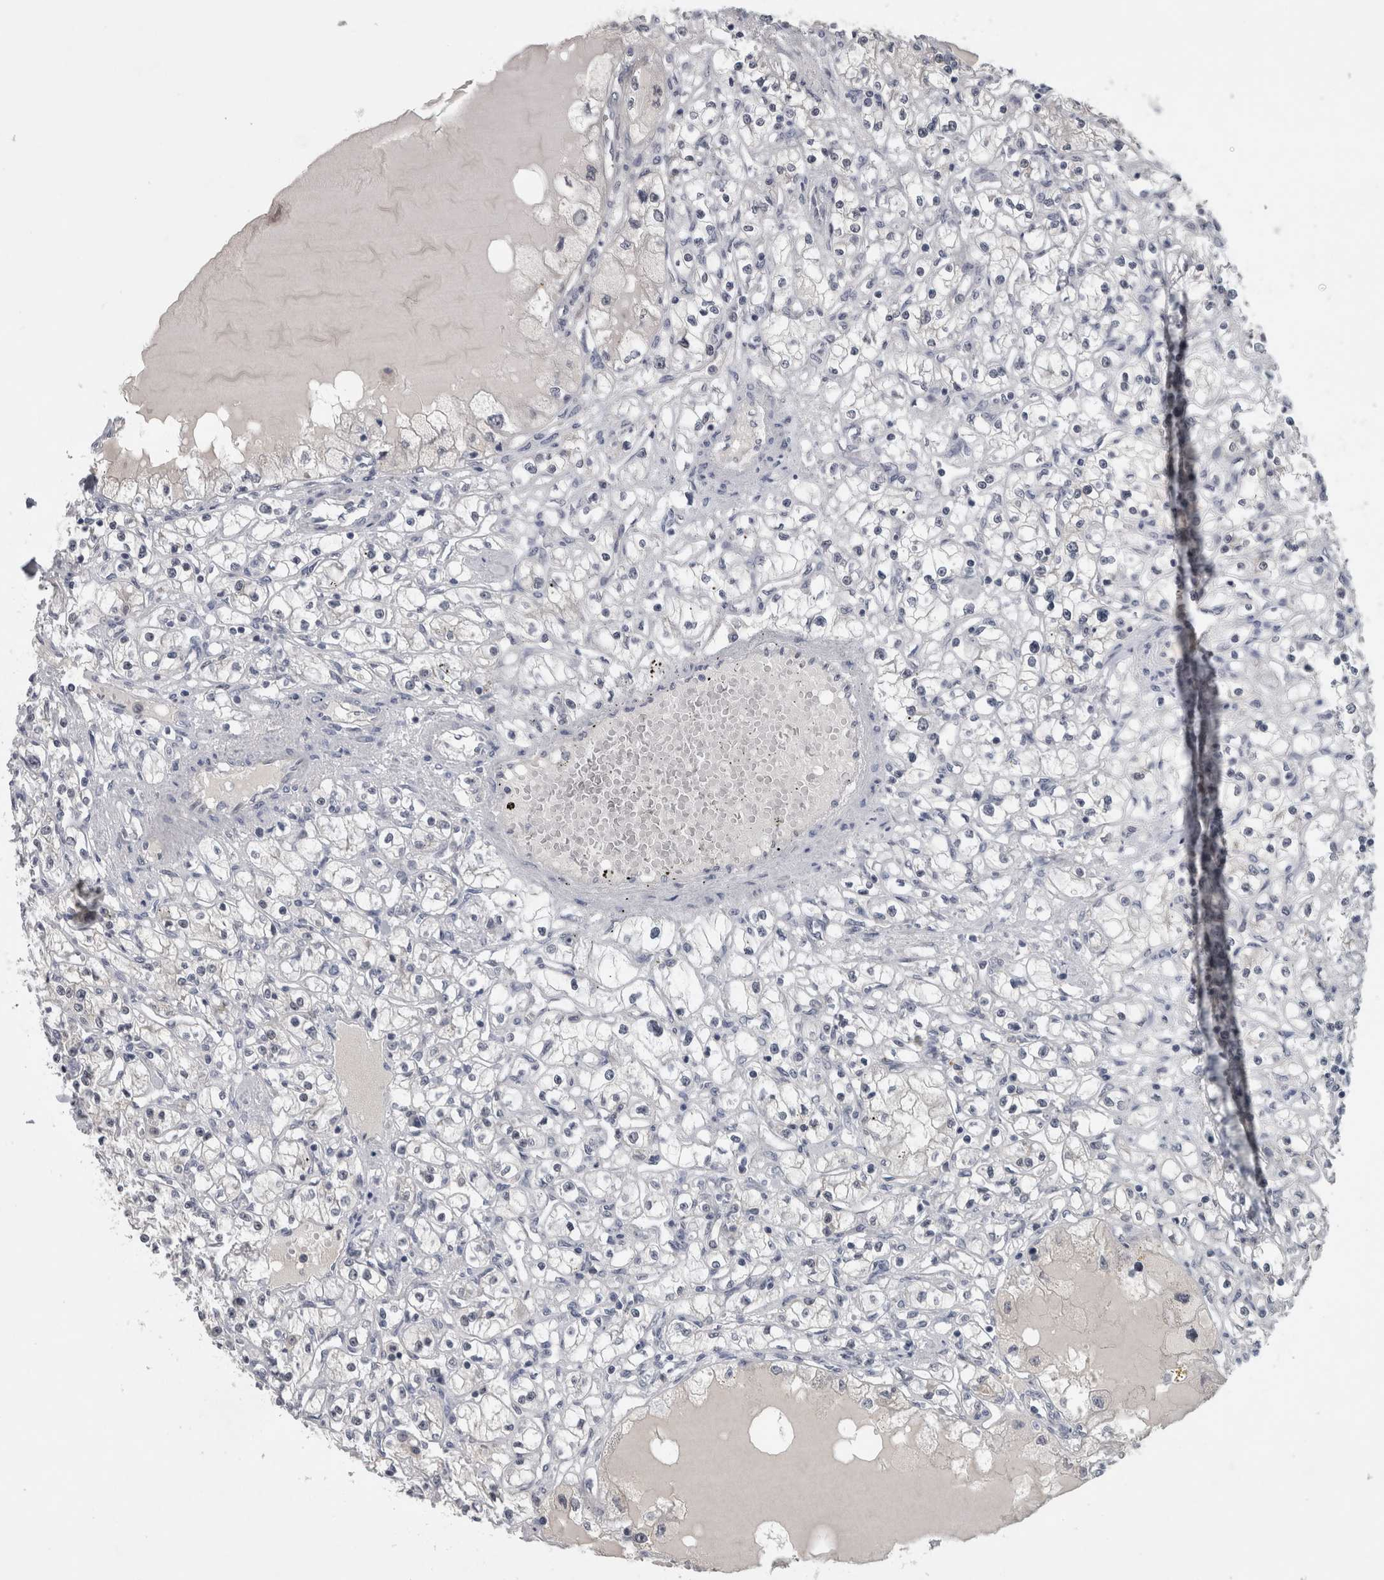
{"staining": {"intensity": "negative", "quantity": "none", "location": "none"}, "tissue": "renal cancer", "cell_type": "Tumor cells", "image_type": "cancer", "snomed": [{"axis": "morphology", "description": "Adenocarcinoma, NOS"}, {"axis": "topography", "description": "Kidney"}], "caption": "High magnification brightfield microscopy of renal cancer stained with DAB (brown) and counterstained with hematoxylin (blue): tumor cells show no significant positivity.", "gene": "NAPRT", "patient": {"sex": "male", "age": 56}}